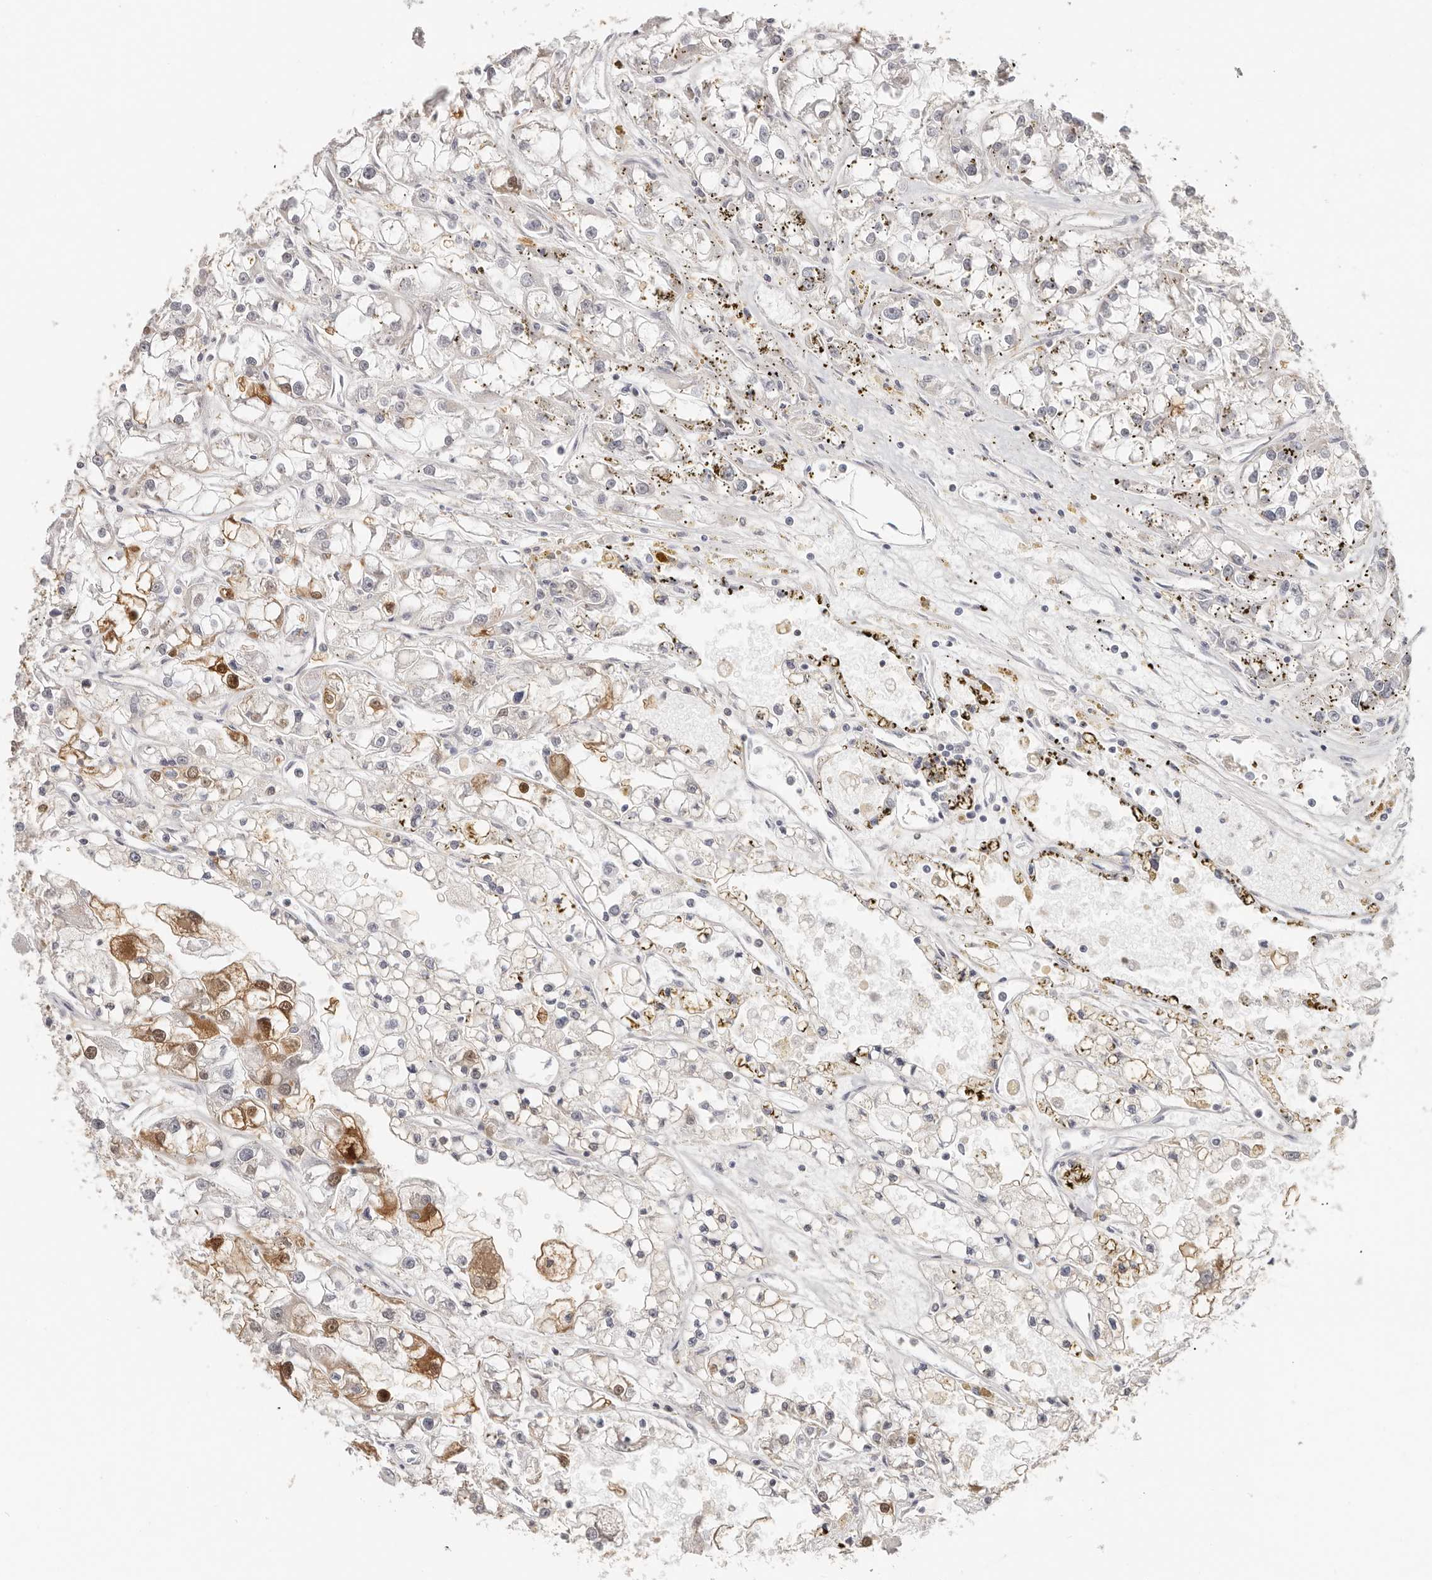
{"staining": {"intensity": "moderate", "quantity": "<25%", "location": "cytoplasmic/membranous,nuclear"}, "tissue": "renal cancer", "cell_type": "Tumor cells", "image_type": "cancer", "snomed": [{"axis": "morphology", "description": "Adenocarcinoma, NOS"}, {"axis": "topography", "description": "Kidney"}], "caption": "Immunohistochemistry (IHC) photomicrograph of renal cancer (adenocarcinoma) stained for a protein (brown), which shows low levels of moderate cytoplasmic/membranous and nuclear positivity in about <25% of tumor cells.", "gene": "LARP7", "patient": {"sex": "female", "age": 52}}